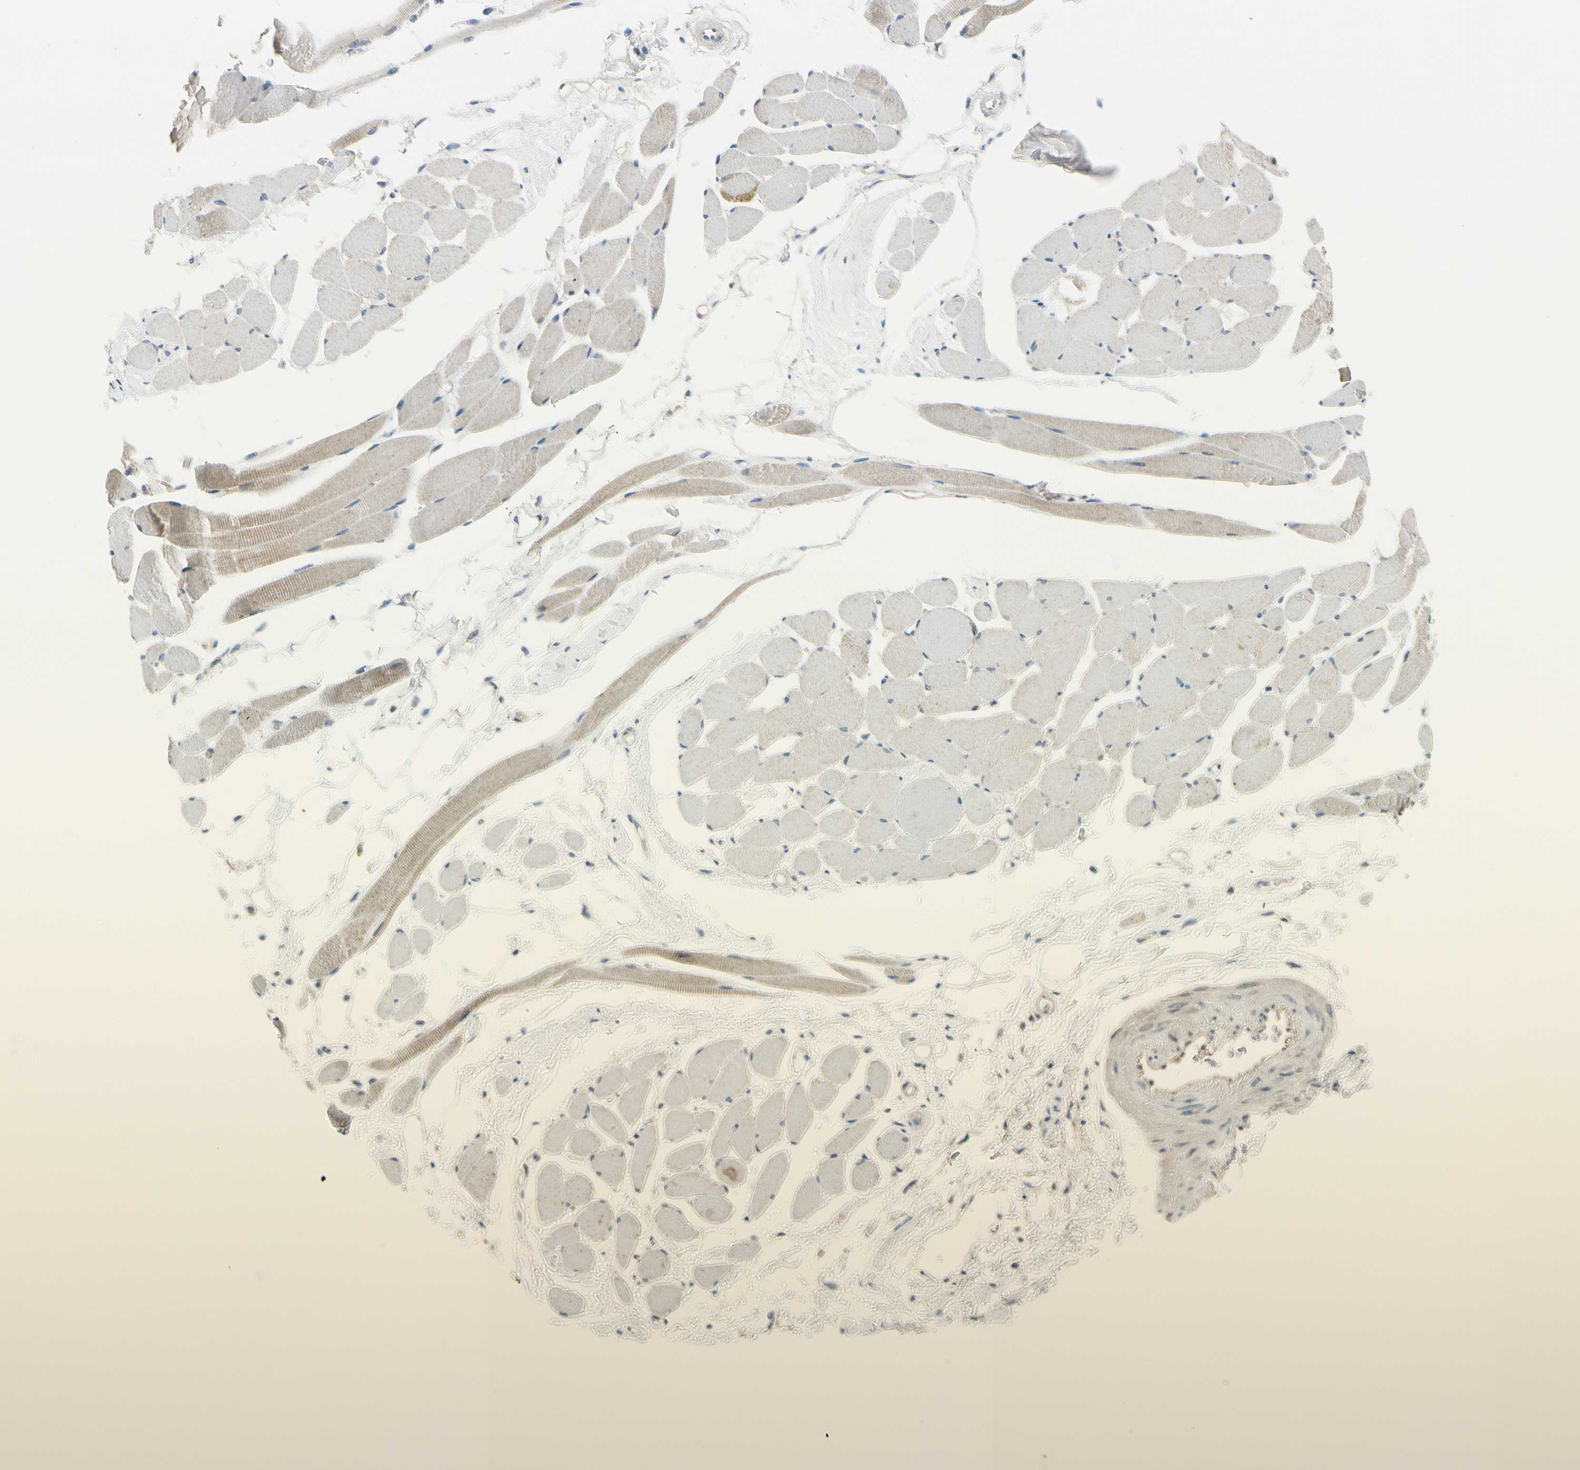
{"staining": {"intensity": "weak", "quantity": "25%-75%", "location": "cytoplasmic/membranous"}, "tissue": "skeletal muscle", "cell_type": "Myocytes", "image_type": "normal", "snomed": [{"axis": "morphology", "description": "Normal tissue, NOS"}, {"axis": "topography", "description": "Skeletal muscle"}, {"axis": "topography", "description": "Peripheral nerve tissue"}], "caption": "Benign skeletal muscle shows weak cytoplasmic/membranous staining in about 25%-75% of myocytes.", "gene": "FHL2", "patient": {"sex": "female", "age": 84}}